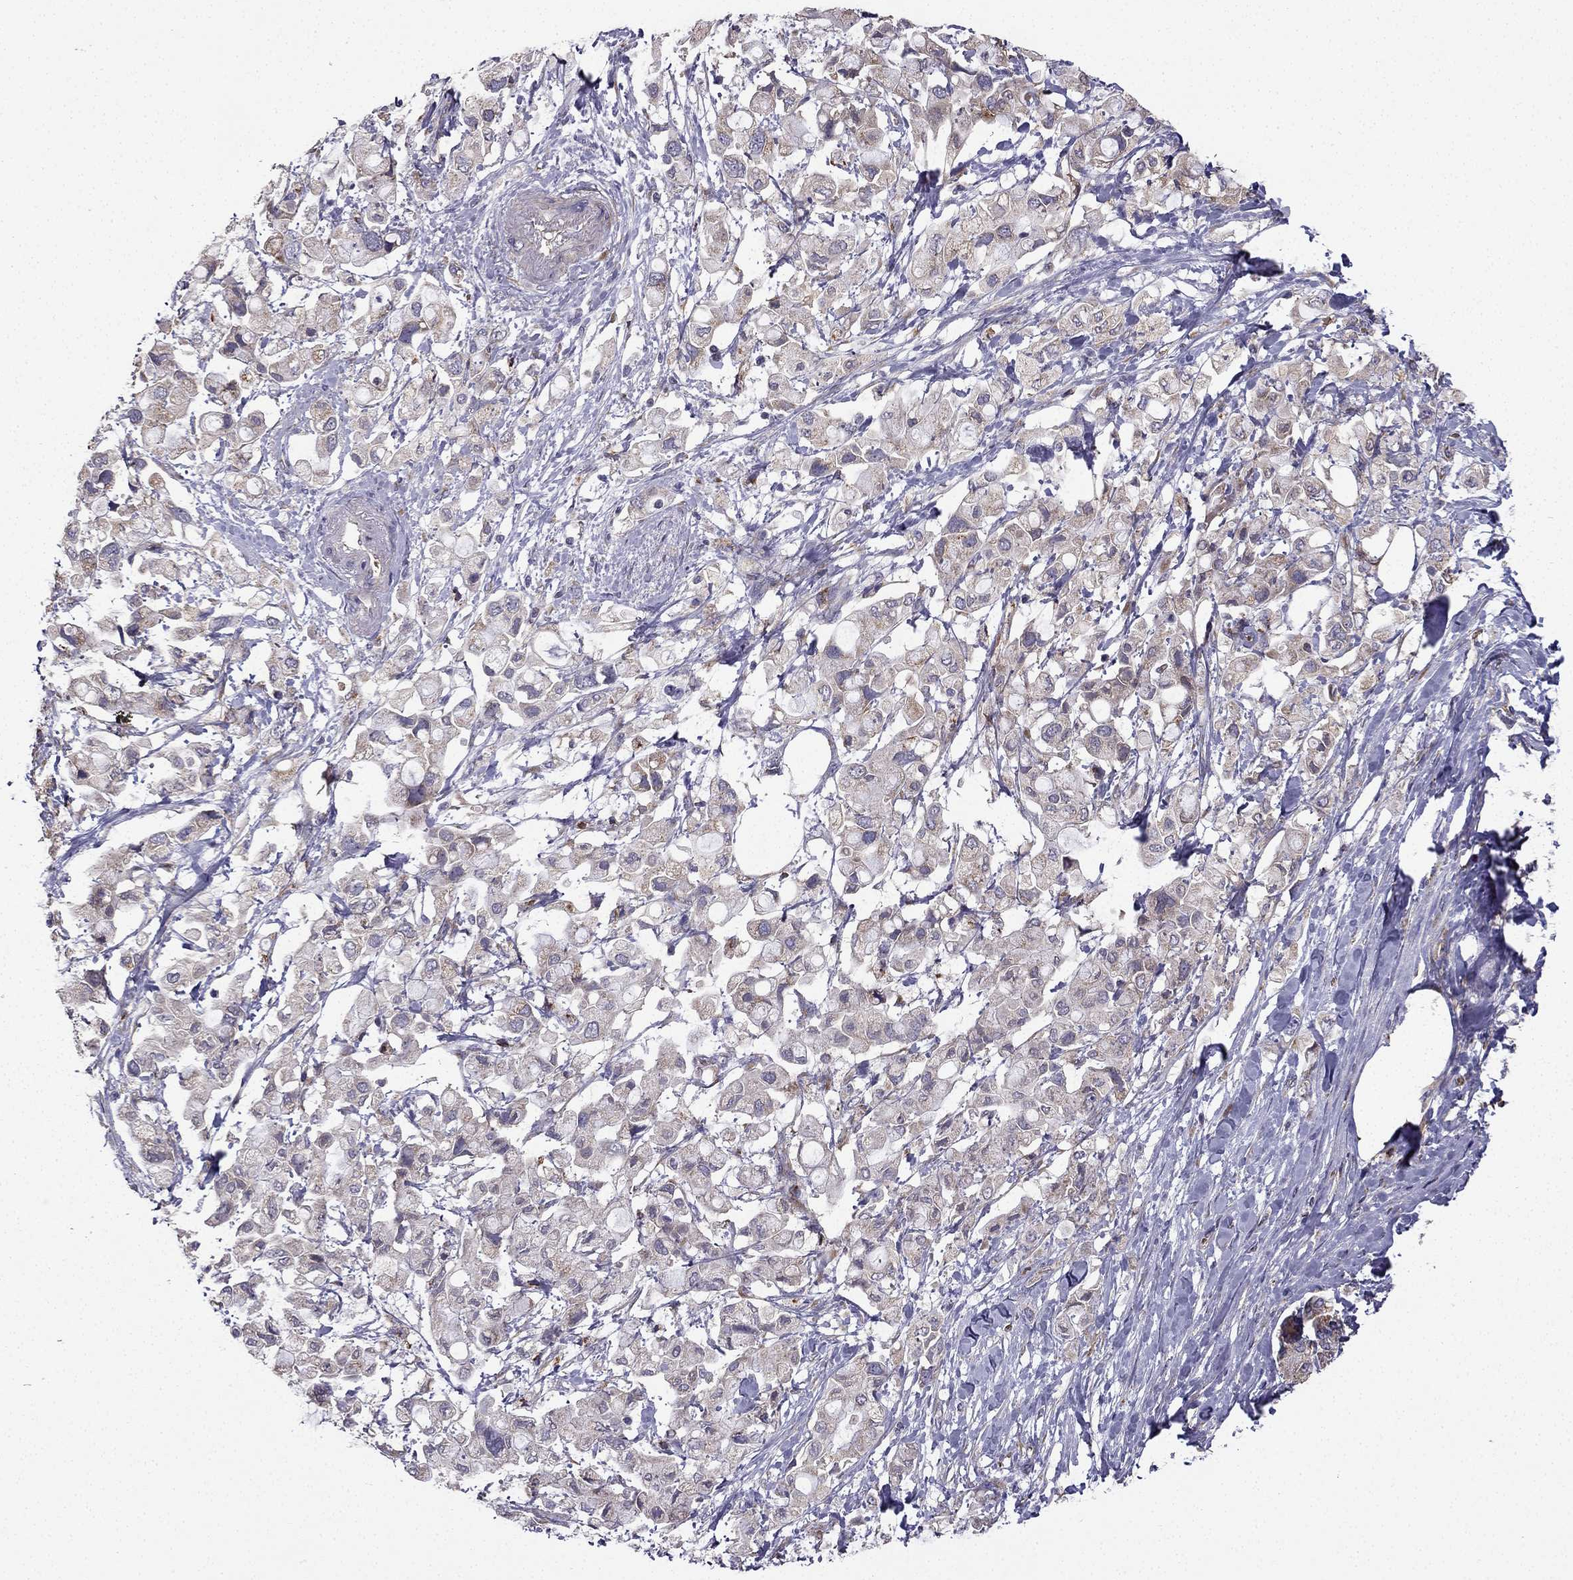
{"staining": {"intensity": "moderate", "quantity": "<25%", "location": "cytoplasmic/membranous"}, "tissue": "pancreatic cancer", "cell_type": "Tumor cells", "image_type": "cancer", "snomed": [{"axis": "morphology", "description": "Adenocarcinoma, NOS"}, {"axis": "topography", "description": "Pancreas"}], "caption": "About <25% of tumor cells in human pancreatic cancer (adenocarcinoma) display moderate cytoplasmic/membranous protein positivity as visualized by brown immunohistochemical staining.", "gene": "B4GALT7", "patient": {"sex": "female", "age": 56}}